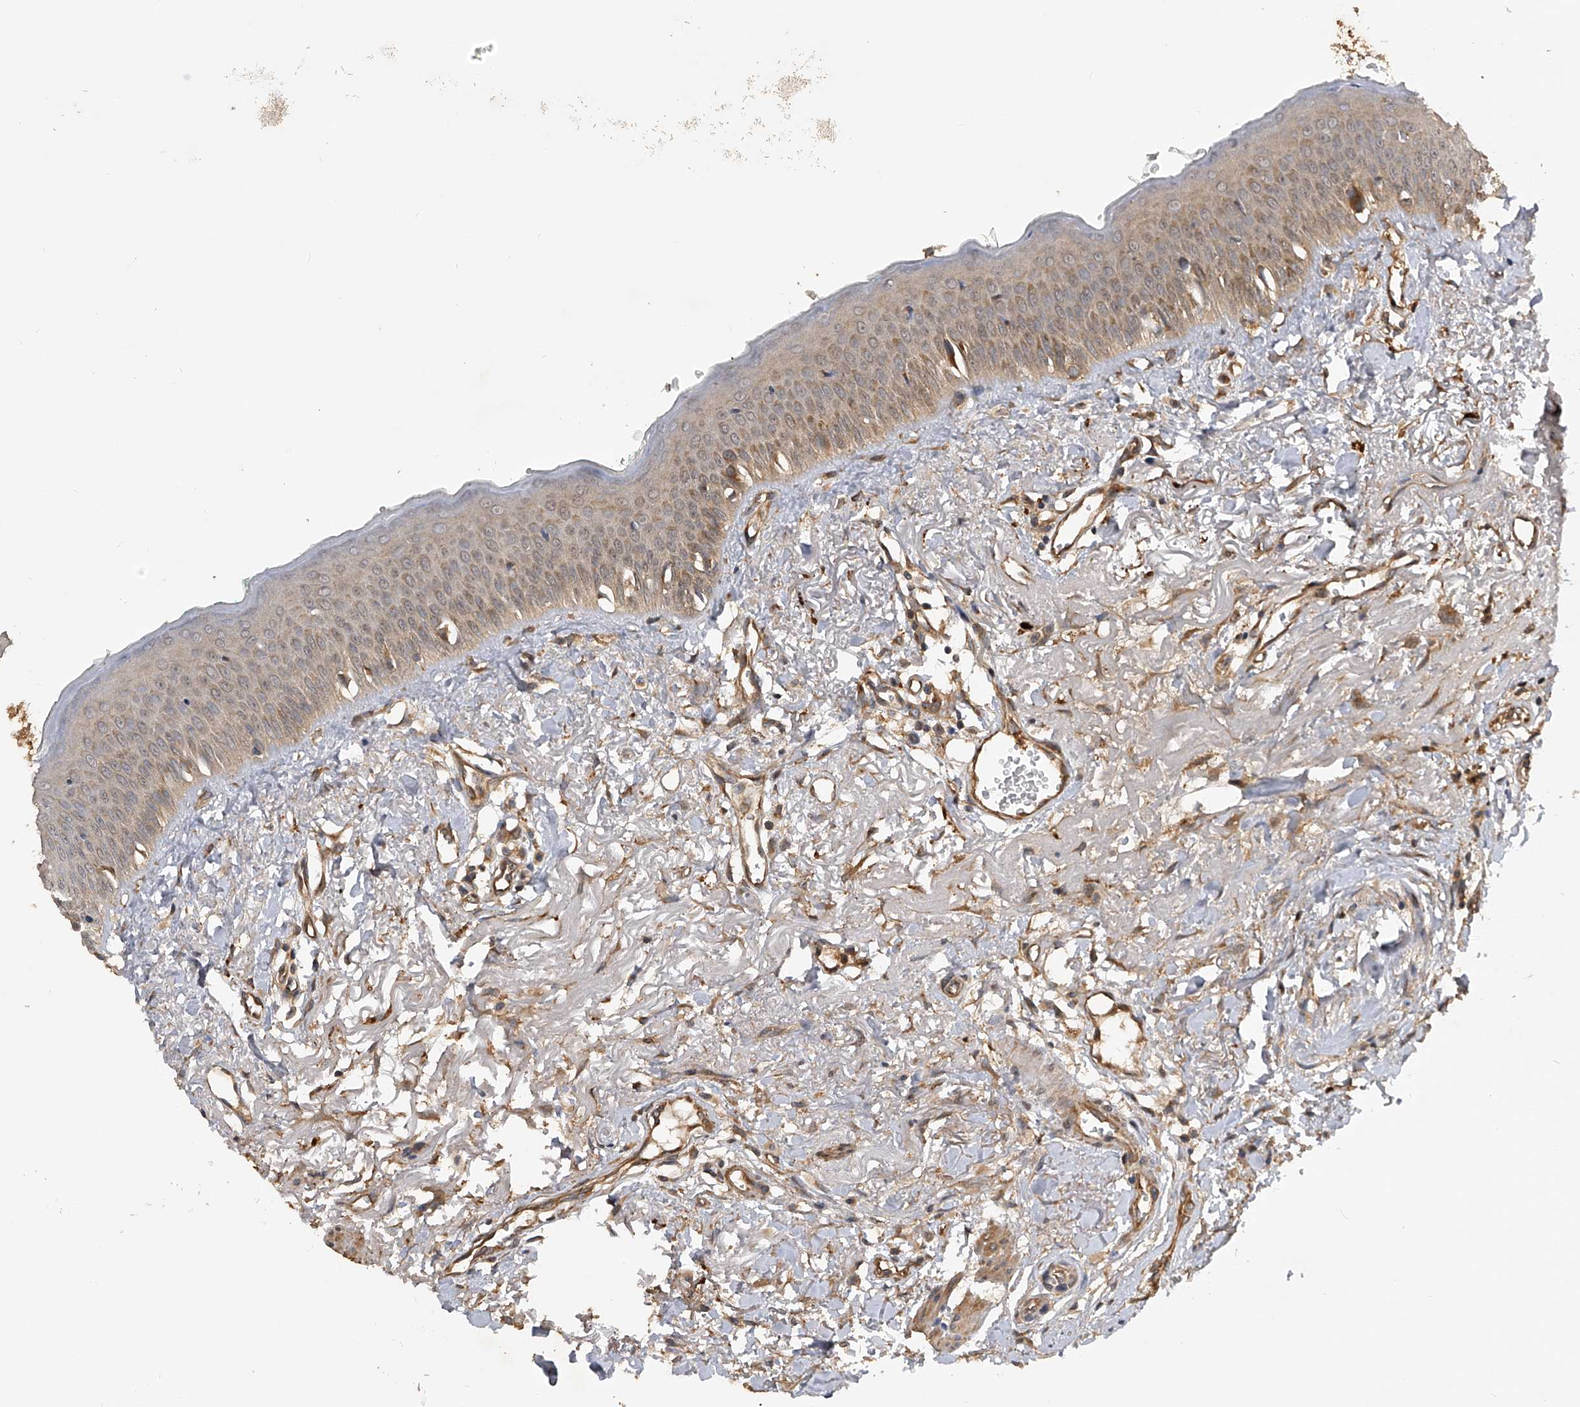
{"staining": {"intensity": "moderate", "quantity": "25%-75%", "location": "cytoplasmic/membranous"}, "tissue": "oral mucosa", "cell_type": "Squamous epithelial cells", "image_type": "normal", "snomed": [{"axis": "morphology", "description": "Normal tissue, NOS"}, {"axis": "topography", "description": "Oral tissue"}], "caption": "A brown stain labels moderate cytoplasmic/membranous staining of a protein in squamous epithelial cells of unremarkable human oral mucosa.", "gene": "PTPRA", "patient": {"sex": "female", "age": 70}}